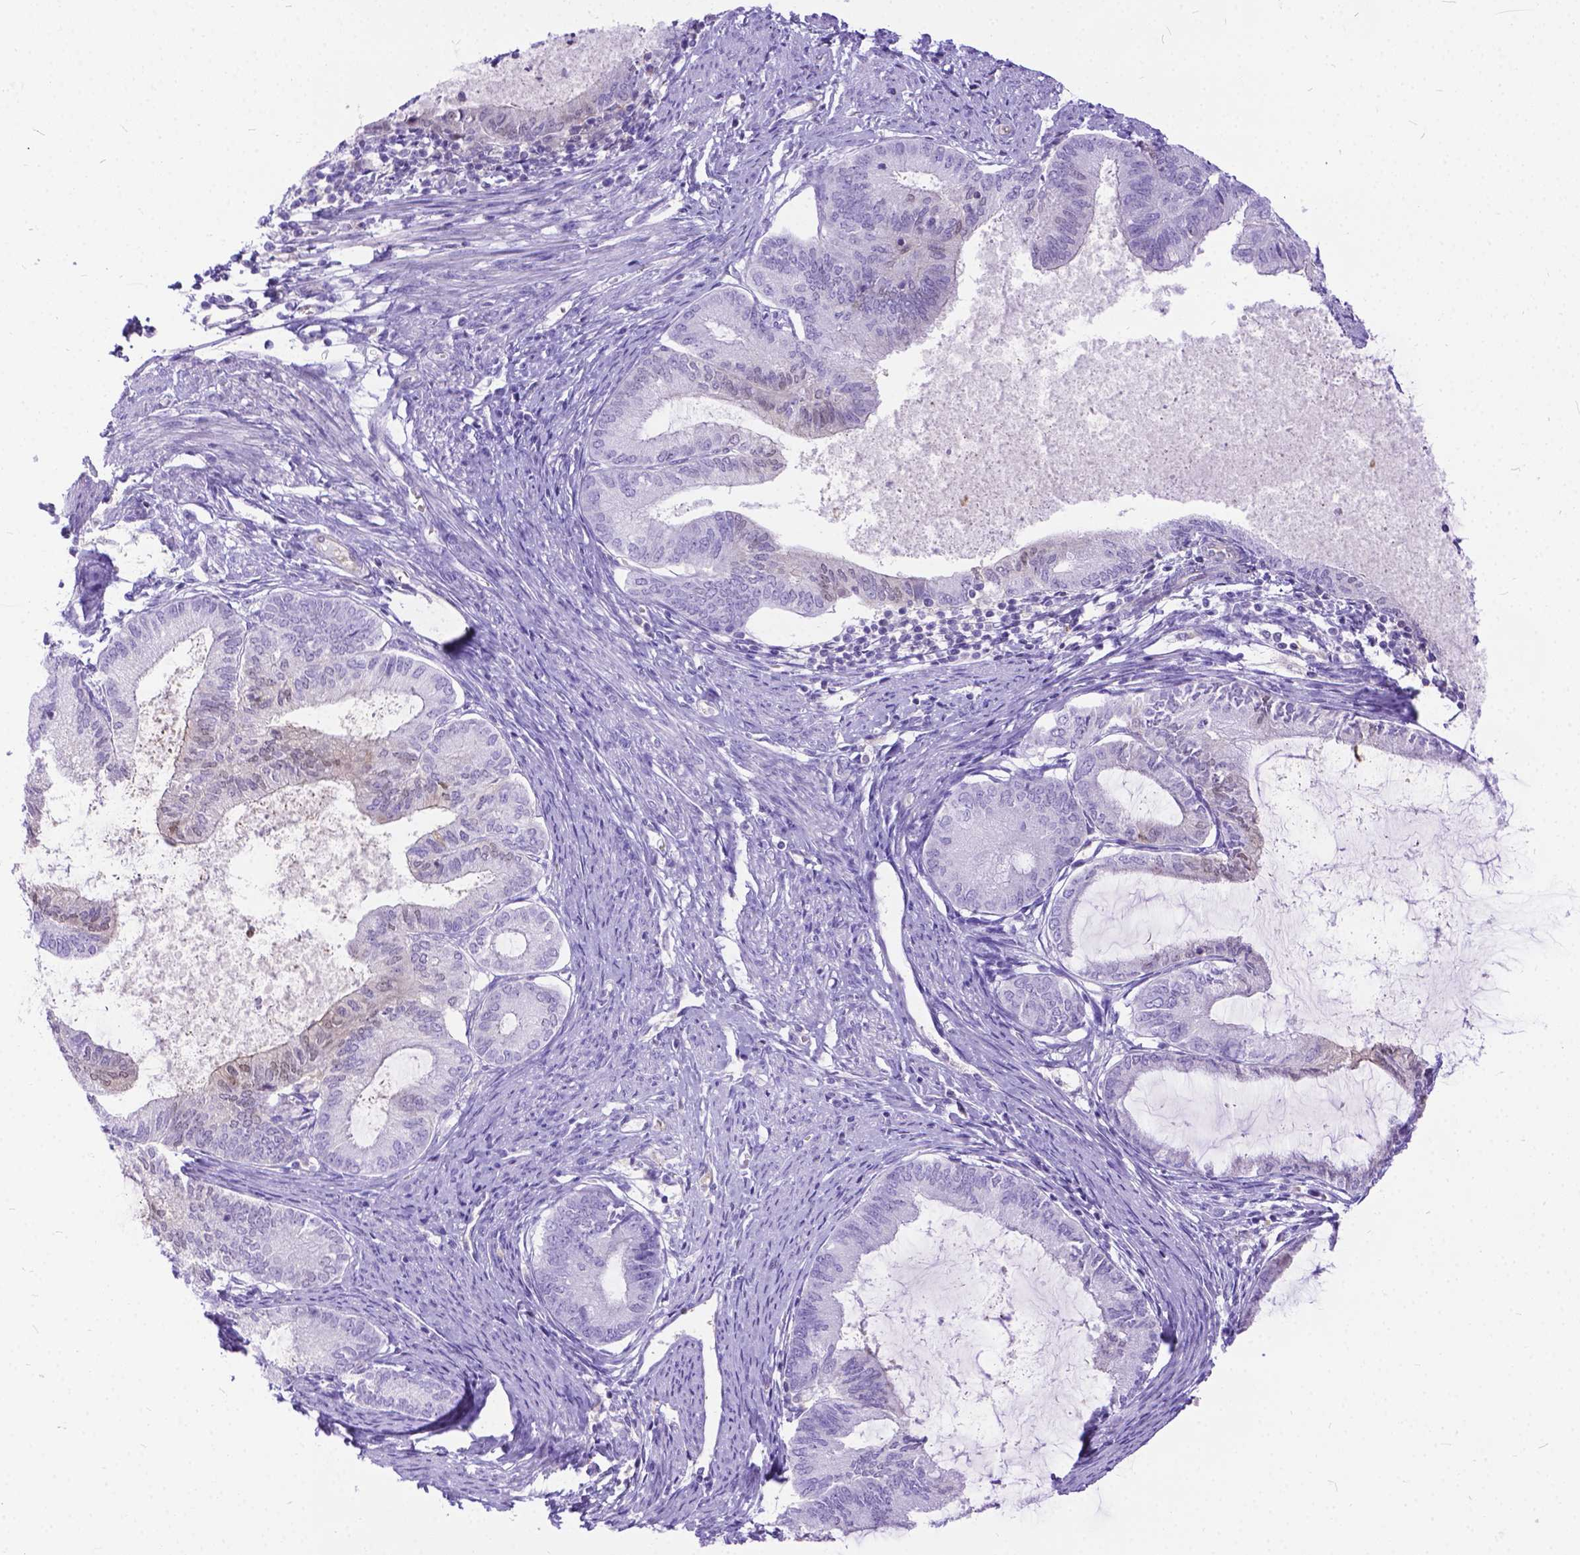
{"staining": {"intensity": "weak", "quantity": "<25%", "location": "nuclear"}, "tissue": "endometrial cancer", "cell_type": "Tumor cells", "image_type": "cancer", "snomed": [{"axis": "morphology", "description": "Adenocarcinoma, NOS"}, {"axis": "topography", "description": "Endometrium"}], "caption": "Immunohistochemistry image of neoplastic tissue: human endometrial cancer stained with DAB reveals no significant protein expression in tumor cells.", "gene": "TMEM169", "patient": {"sex": "female", "age": 86}}